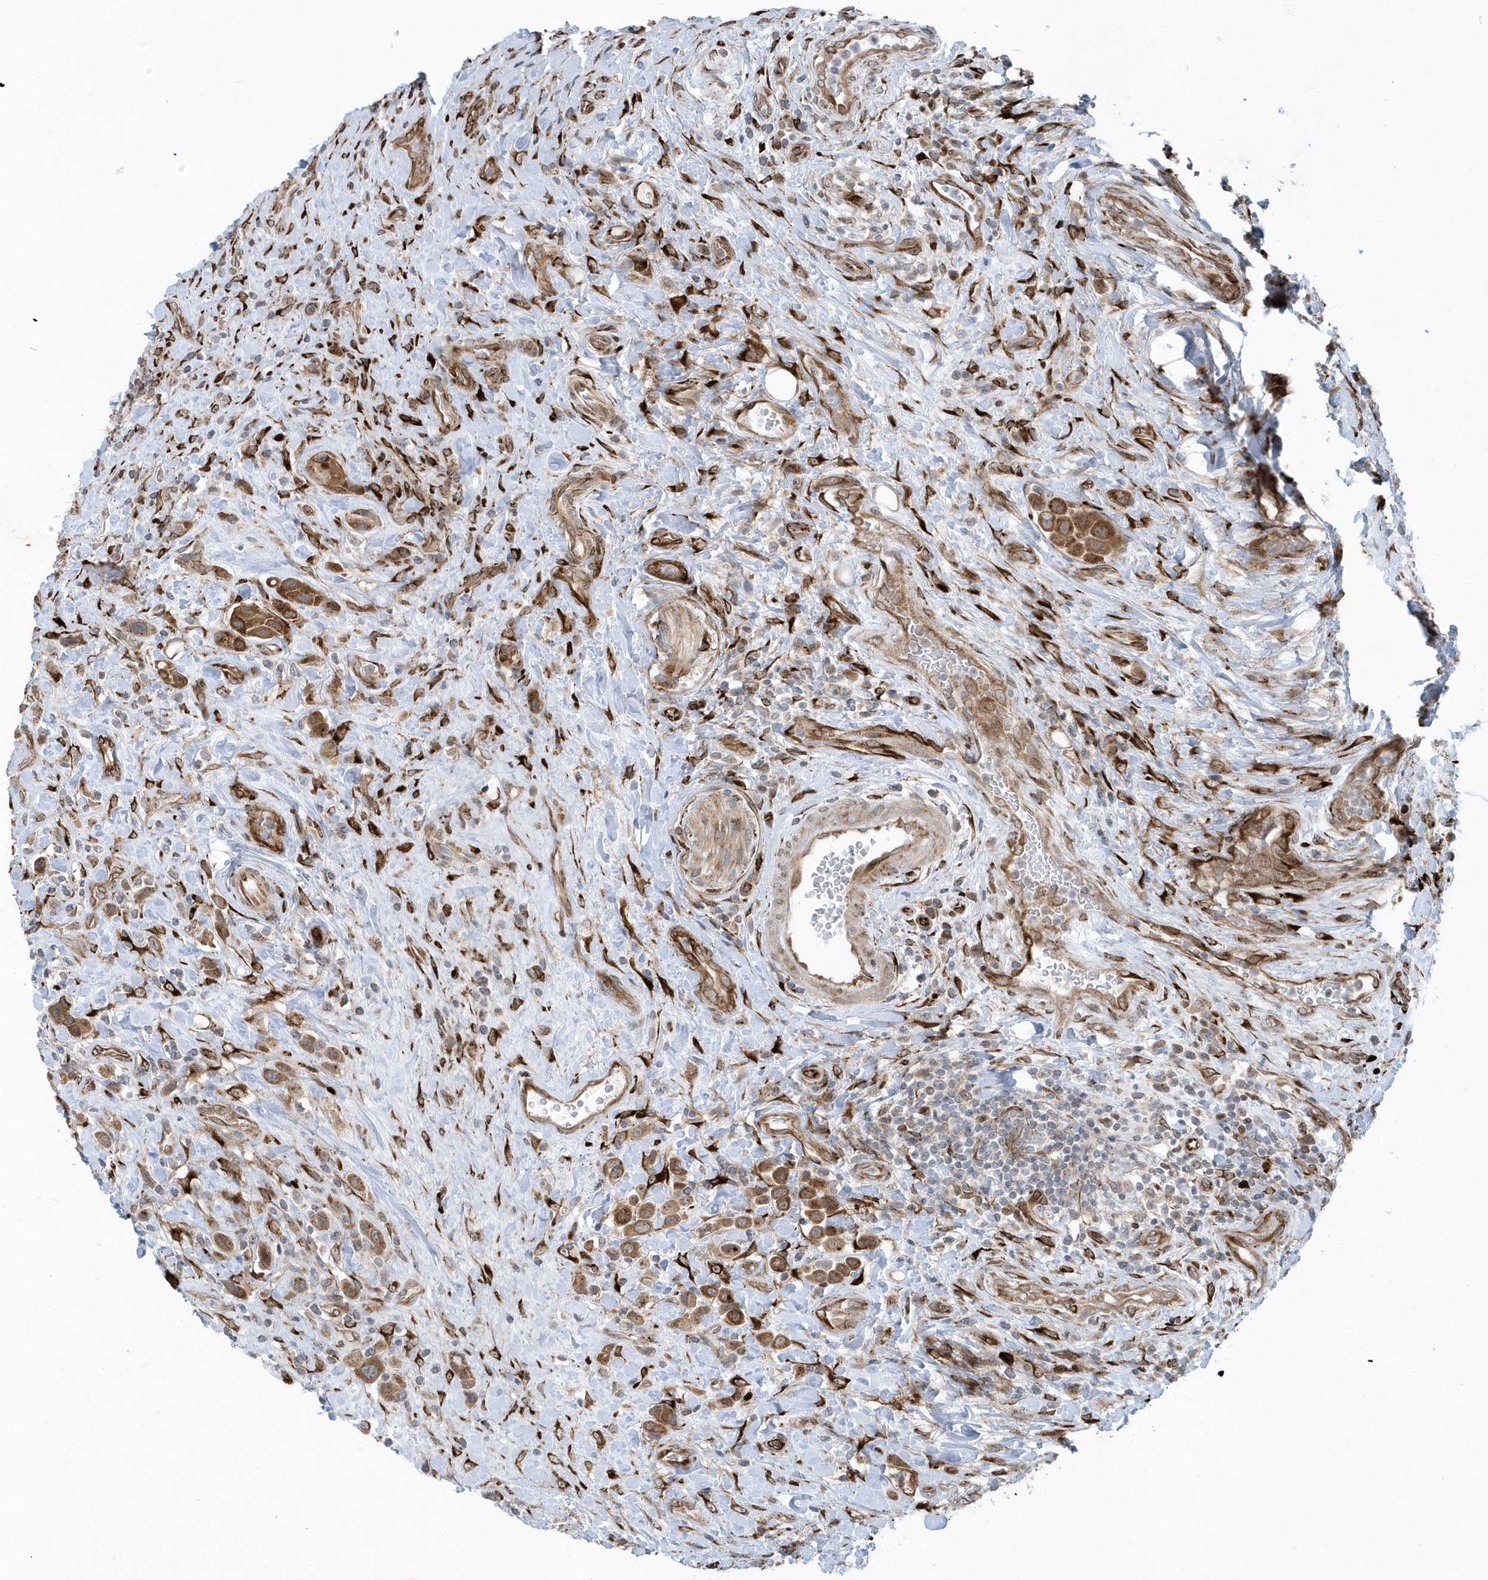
{"staining": {"intensity": "moderate", "quantity": ">75%", "location": "cytoplasmic/membranous"}, "tissue": "urothelial cancer", "cell_type": "Tumor cells", "image_type": "cancer", "snomed": [{"axis": "morphology", "description": "Urothelial carcinoma, High grade"}, {"axis": "topography", "description": "Urinary bladder"}], "caption": "The immunohistochemical stain highlights moderate cytoplasmic/membranous positivity in tumor cells of urothelial cancer tissue. The protein of interest is shown in brown color, while the nuclei are stained blue.", "gene": "FAM98A", "patient": {"sex": "male", "age": 50}}